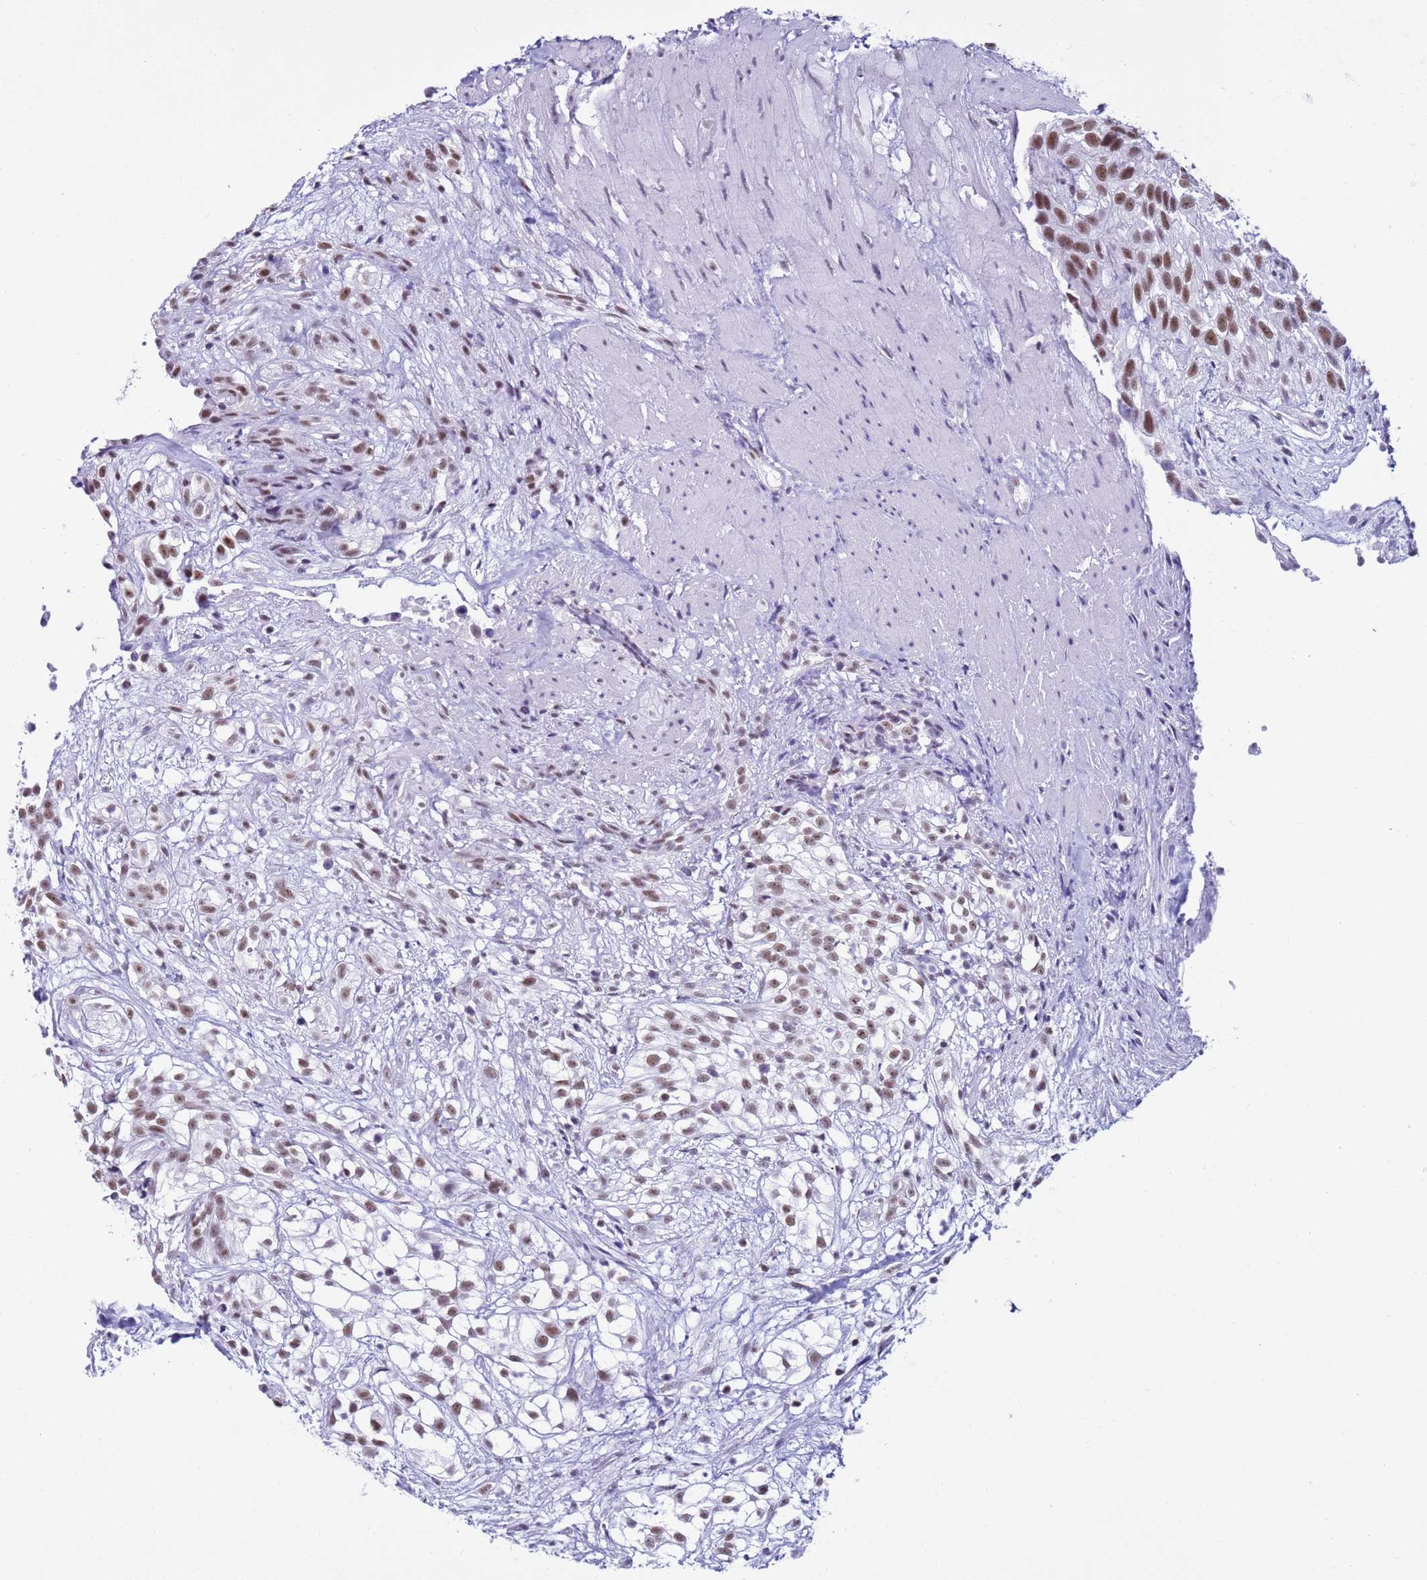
{"staining": {"intensity": "moderate", "quantity": ">75%", "location": "nuclear"}, "tissue": "urothelial cancer", "cell_type": "Tumor cells", "image_type": "cancer", "snomed": [{"axis": "morphology", "description": "Urothelial carcinoma, High grade"}, {"axis": "topography", "description": "Urinary bladder"}], "caption": "There is medium levels of moderate nuclear positivity in tumor cells of urothelial cancer, as demonstrated by immunohistochemical staining (brown color).", "gene": "DHX15", "patient": {"sex": "male", "age": 56}}